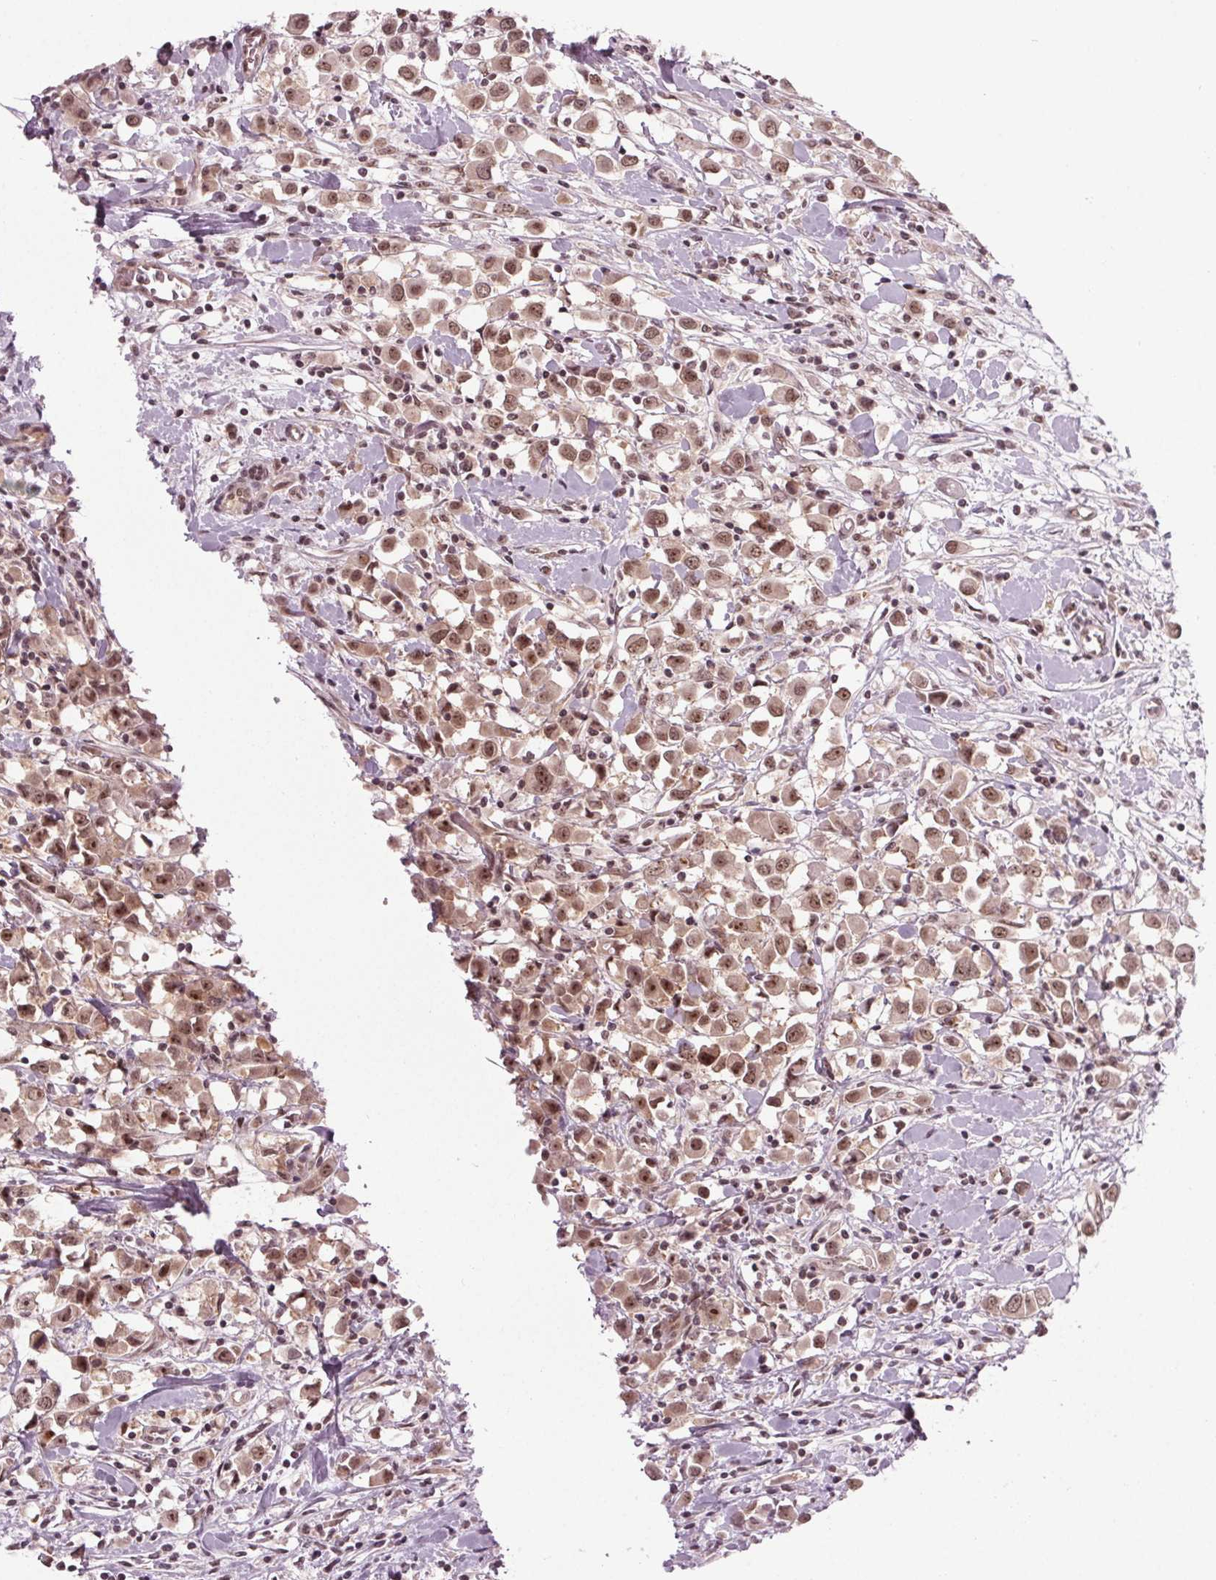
{"staining": {"intensity": "moderate", "quantity": ">75%", "location": "cytoplasmic/membranous,nuclear"}, "tissue": "breast cancer", "cell_type": "Tumor cells", "image_type": "cancer", "snomed": [{"axis": "morphology", "description": "Duct carcinoma"}, {"axis": "topography", "description": "Breast"}], "caption": "Immunohistochemistry image of breast cancer (infiltrating ductal carcinoma) stained for a protein (brown), which demonstrates medium levels of moderate cytoplasmic/membranous and nuclear positivity in approximately >75% of tumor cells.", "gene": "DDX41", "patient": {"sex": "female", "age": 61}}